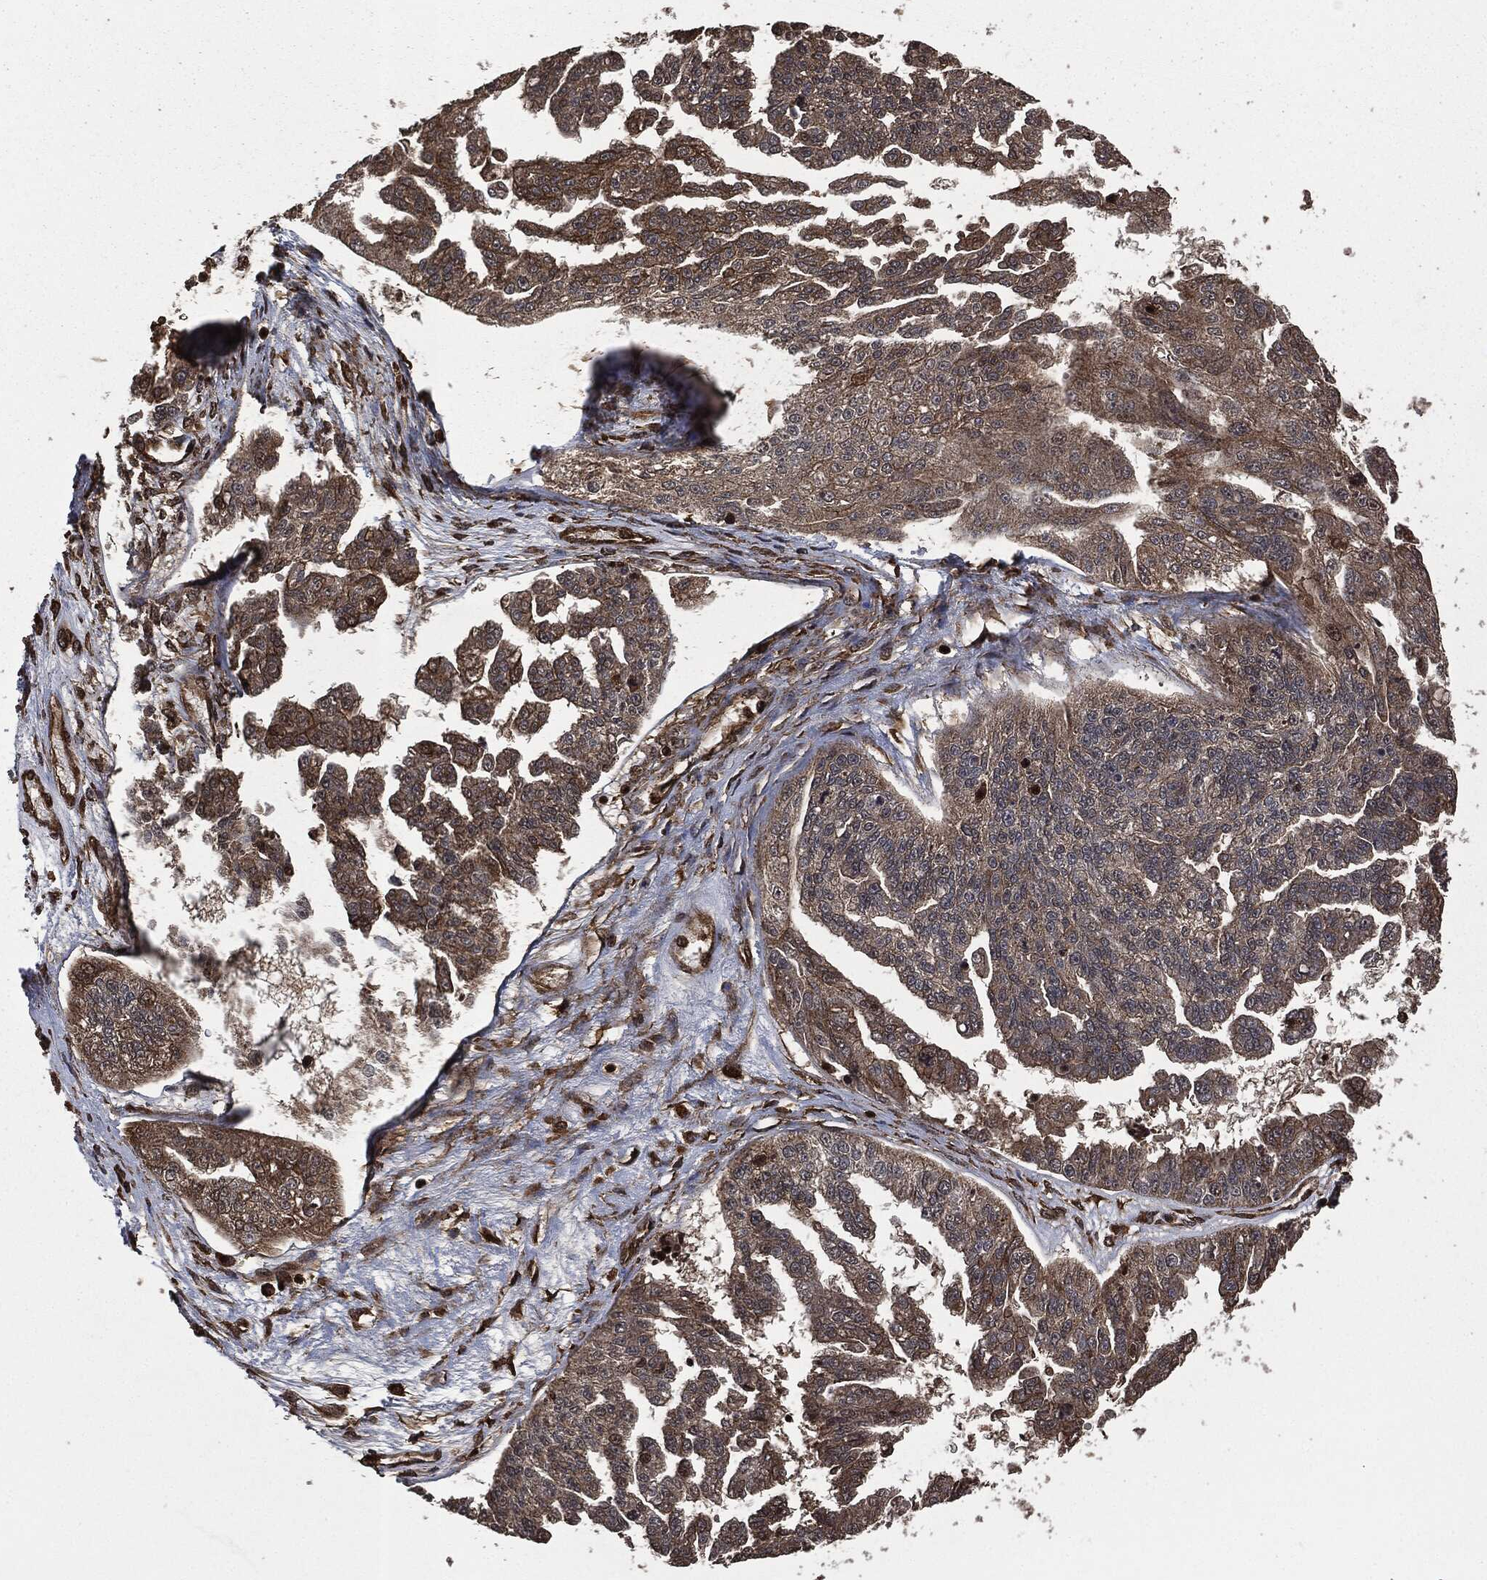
{"staining": {"intensity": "moderate", "quantity": "25%-75%", "location": "cytoplasmic/membranous"}, "tissue": "ovarian cancer", "cell_type": "Tumor cells", "image_type": "cancer", "snomed": [{"axis": "morphology", "description": "Cystadenocarcinoma, serous, NOS"}, {"axis": "topography", "description": "Ovary"}], "caption": "Tumor cells show medium levels of moderate cytoplasmic/membranous expression in about 25%-75% of cells in ovarian cancer (serous cystadenocarcinoma). (DAB (3,3'-diaminobenzidine) IHC, brown staining for protein, blue staining for nuclei).", "gene": "HRAS", "patient": {"sex": "female", "age": 58}}